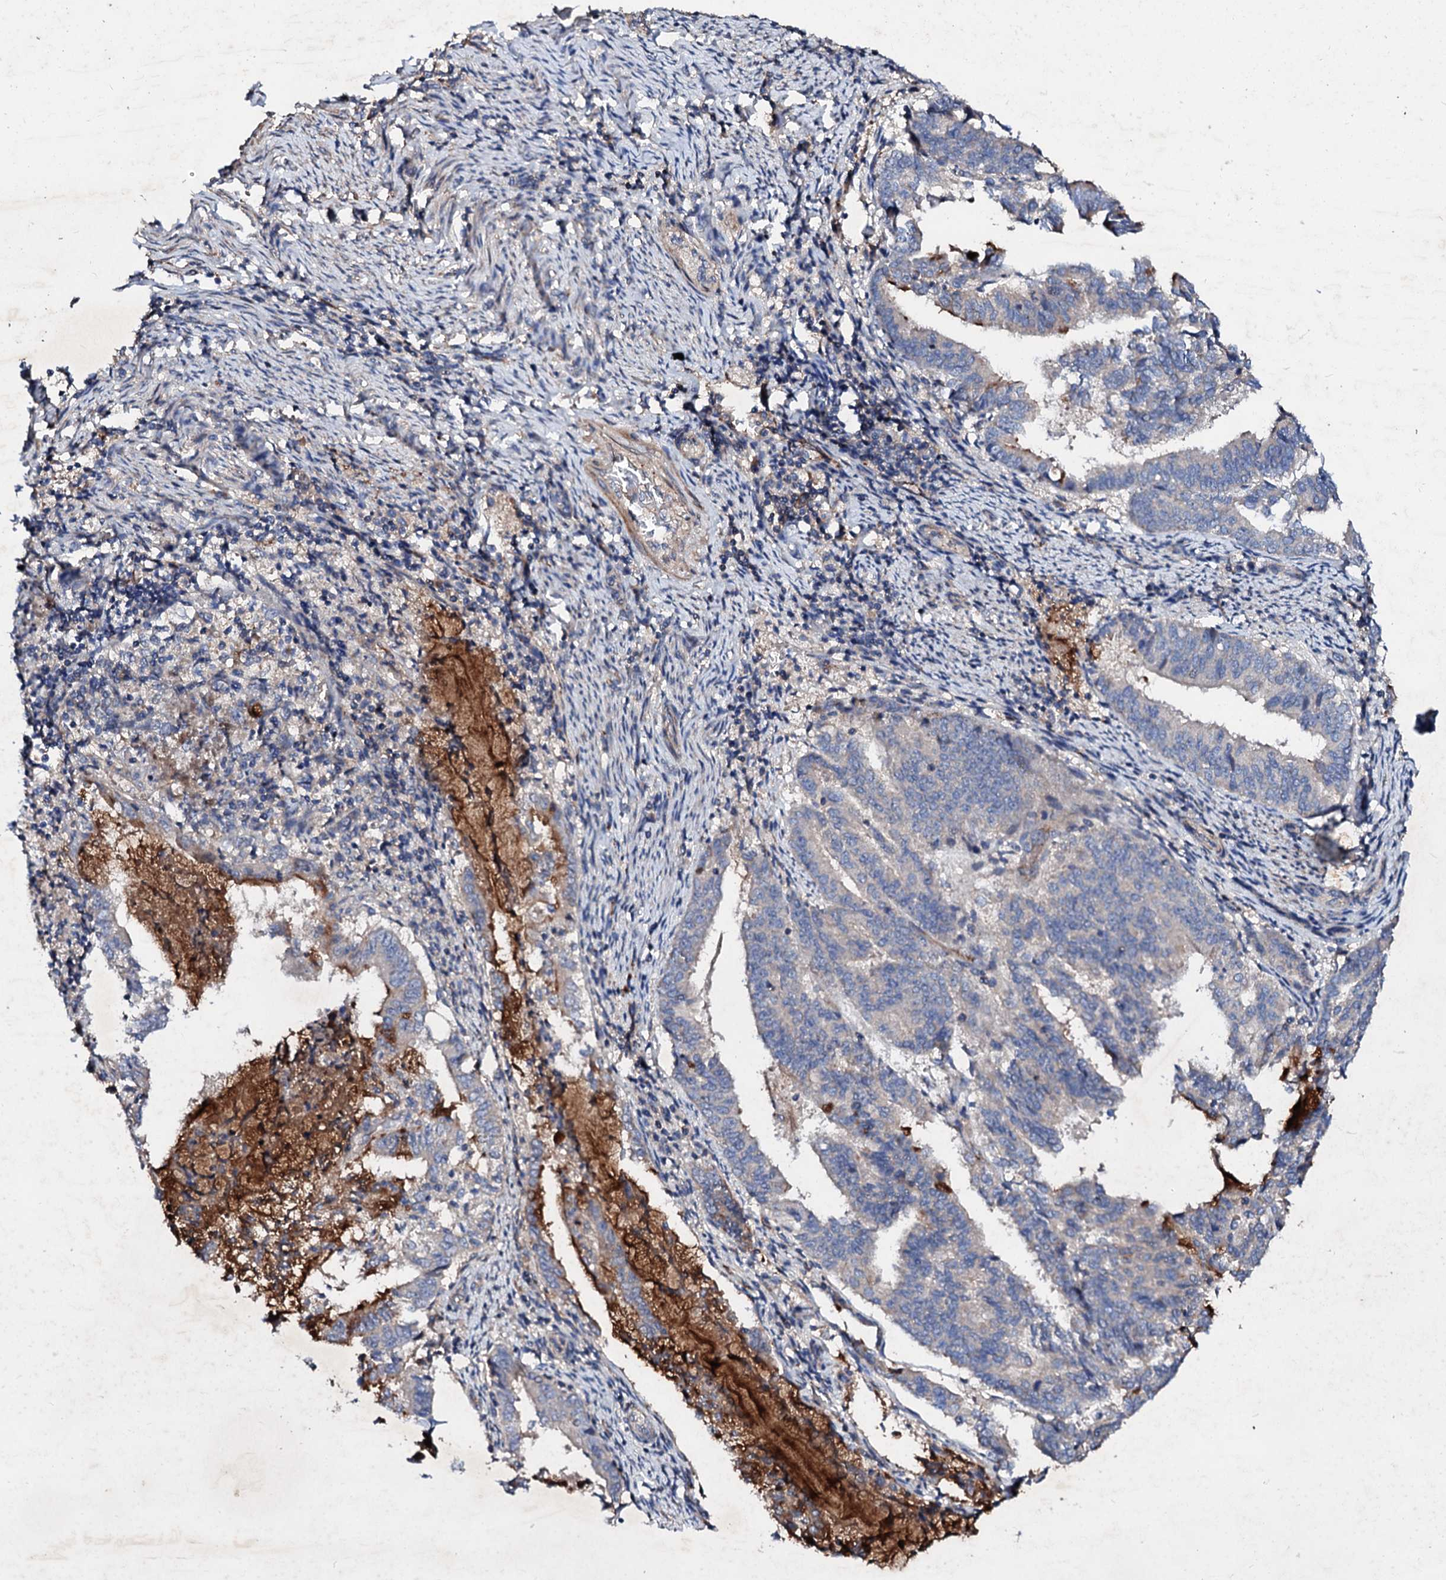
{"staining": {"intensity": "moderate", "quantity": "<25%", "location": "cytoplasmic/membranous"}, "tissue": "endometrial cancer", "cell_type": "Tumor cells", "image_type": "cancer", "snomed": [{"axis": "morphology", "description": "Adenocarcinoma, NOS"}, {"axis": "topography", "description": "Endometrium"}], "caption": "Immunohistochemistry (IHC) histopathology image of neoplastic tissue: endometrial cancer (adenocarcinoma) stained using immunohistochemistry (IHC) exhibits low levels of moderate protein expression localized specifically in the cytoplasmic/membranous of tumor cells, appearing as a cytoplasmic/membranous brown color.", "gene": "FIBIN", "patient": {"sex": "female", "age": 80}}